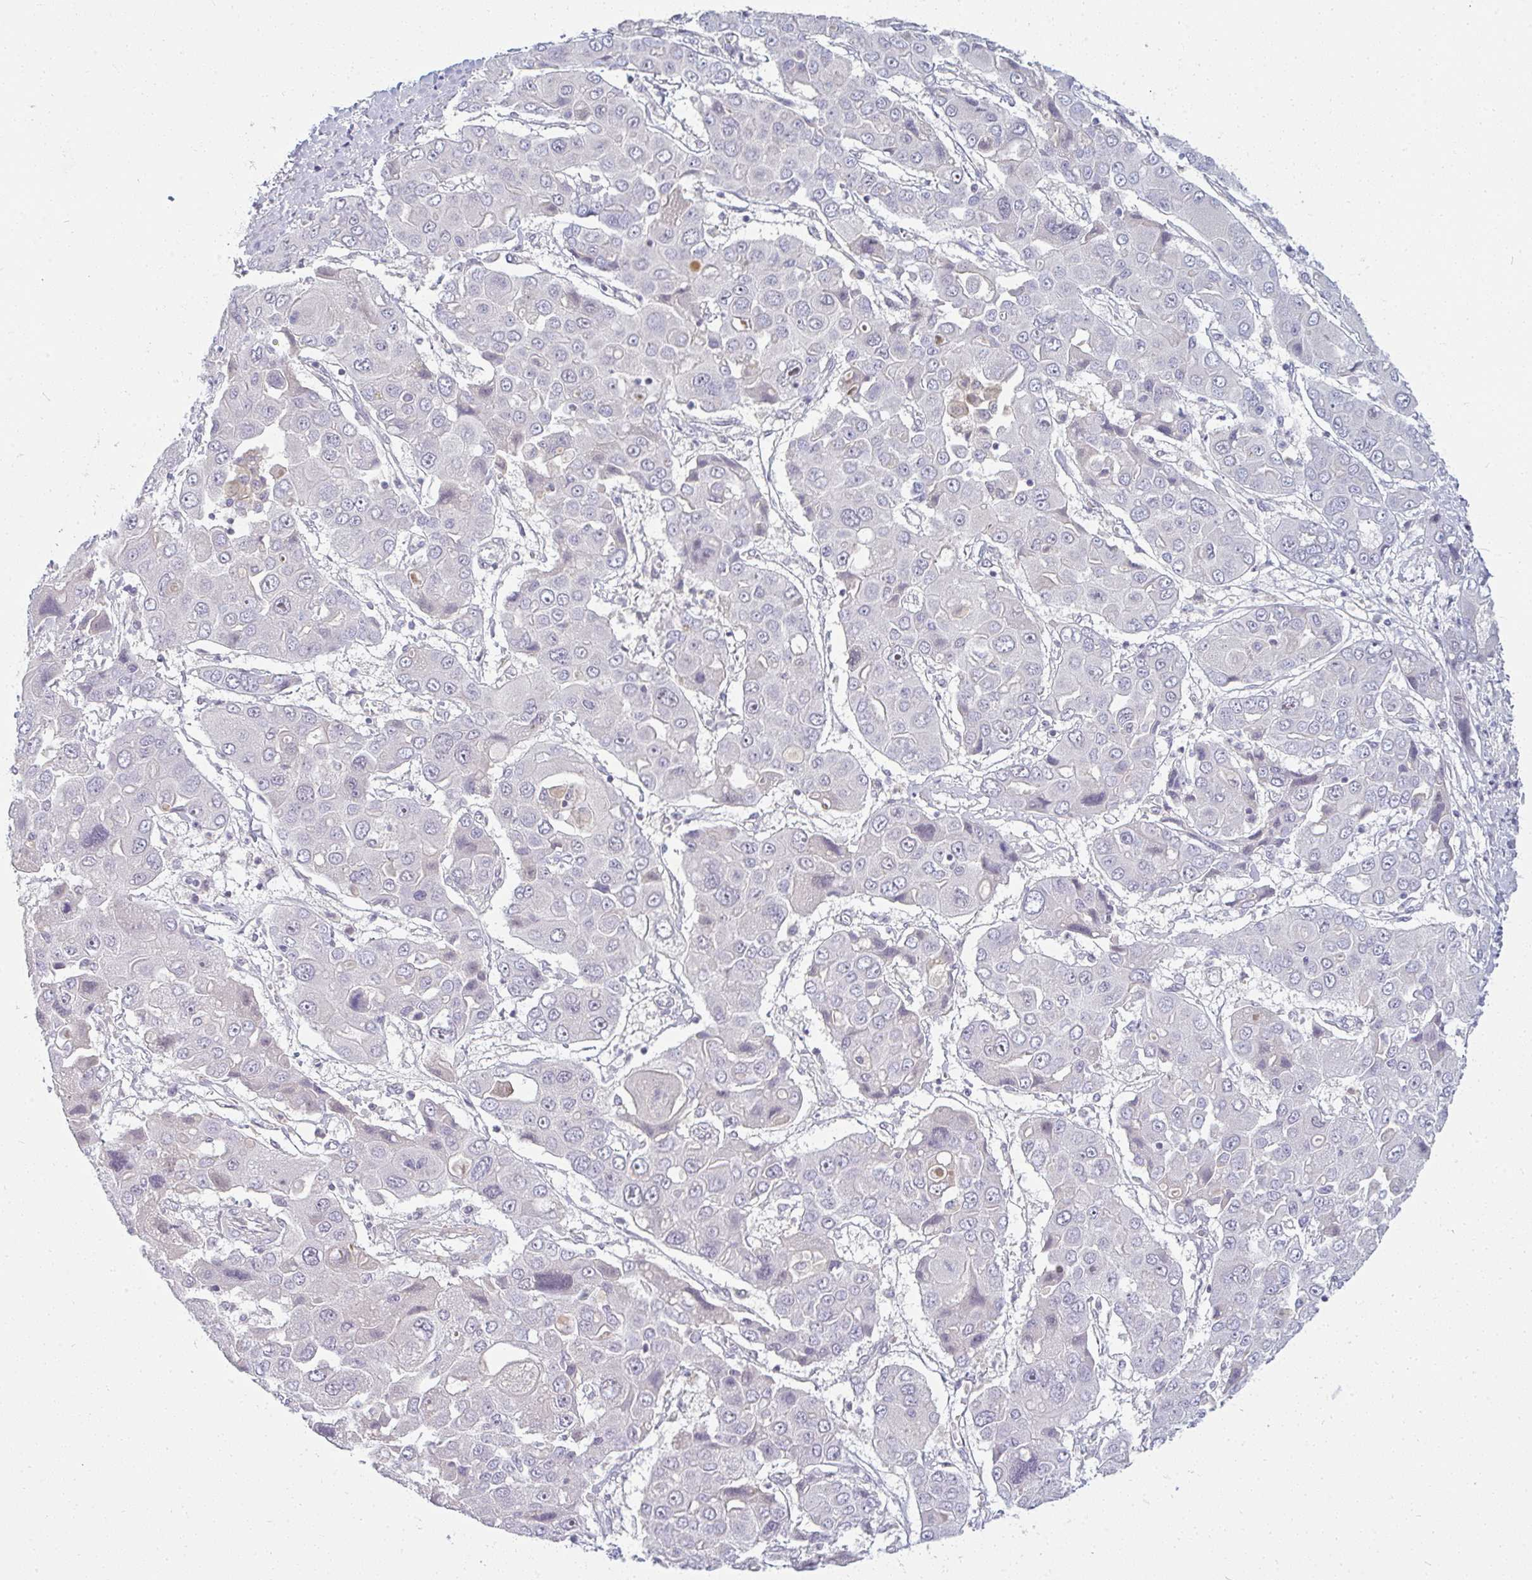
{"staining": {"intensity": "negative", "quantity": "none", "location": "none"}, "tissue": "liver cancer", "cell_type": "Tumor cells", "image_type": "cancer", "snomed": [{"axis": "morphology", "description": "Cholangiocarcinoma"}, {"axis": "topography", "description": "Liver"}], "caption": "A micrograph of cholangiocarcinoma (liver) stained for a protein displays no brown staining in tumor cells.", "gene": "PPFIA4", "patient": {"sex": "male", "age": 67}}